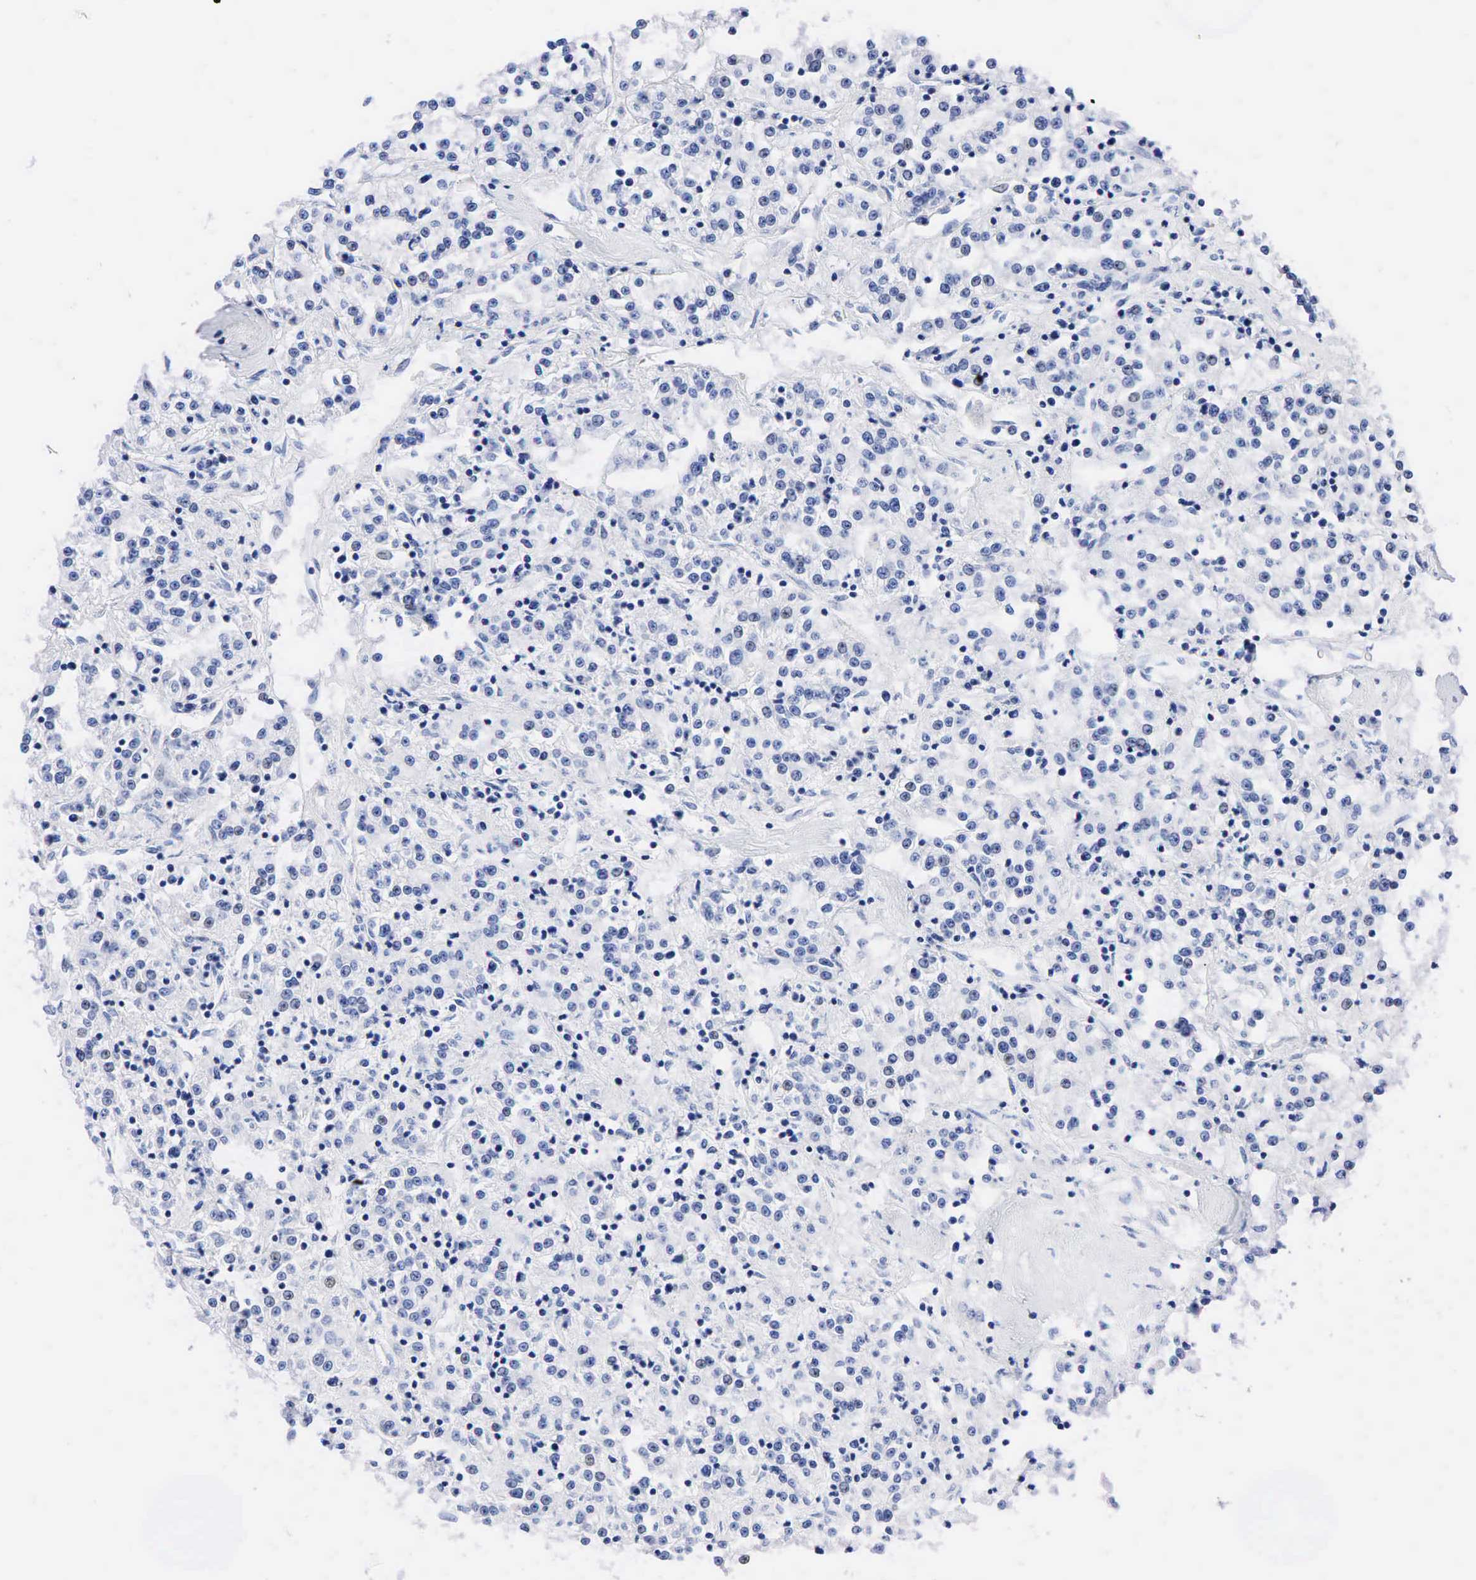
{"staining": {"intensity": "negative", "quantity": "none", "location": "none"}, "tissue": "renal cancer", "cell_type": "Tumor cells", "image_type": "cancer", "snomed": [{"axis": "morphology", "description": "Adenocarcinoma, NOS"}, {"axis": "topography", "description": "Kidney"}], "caption": "Protein analysis of renal adenocarcinoma demonstrates no significant positivity in tumor cells.", "gene": "PTH", "patient": {"sex": "female", "age": 76}}